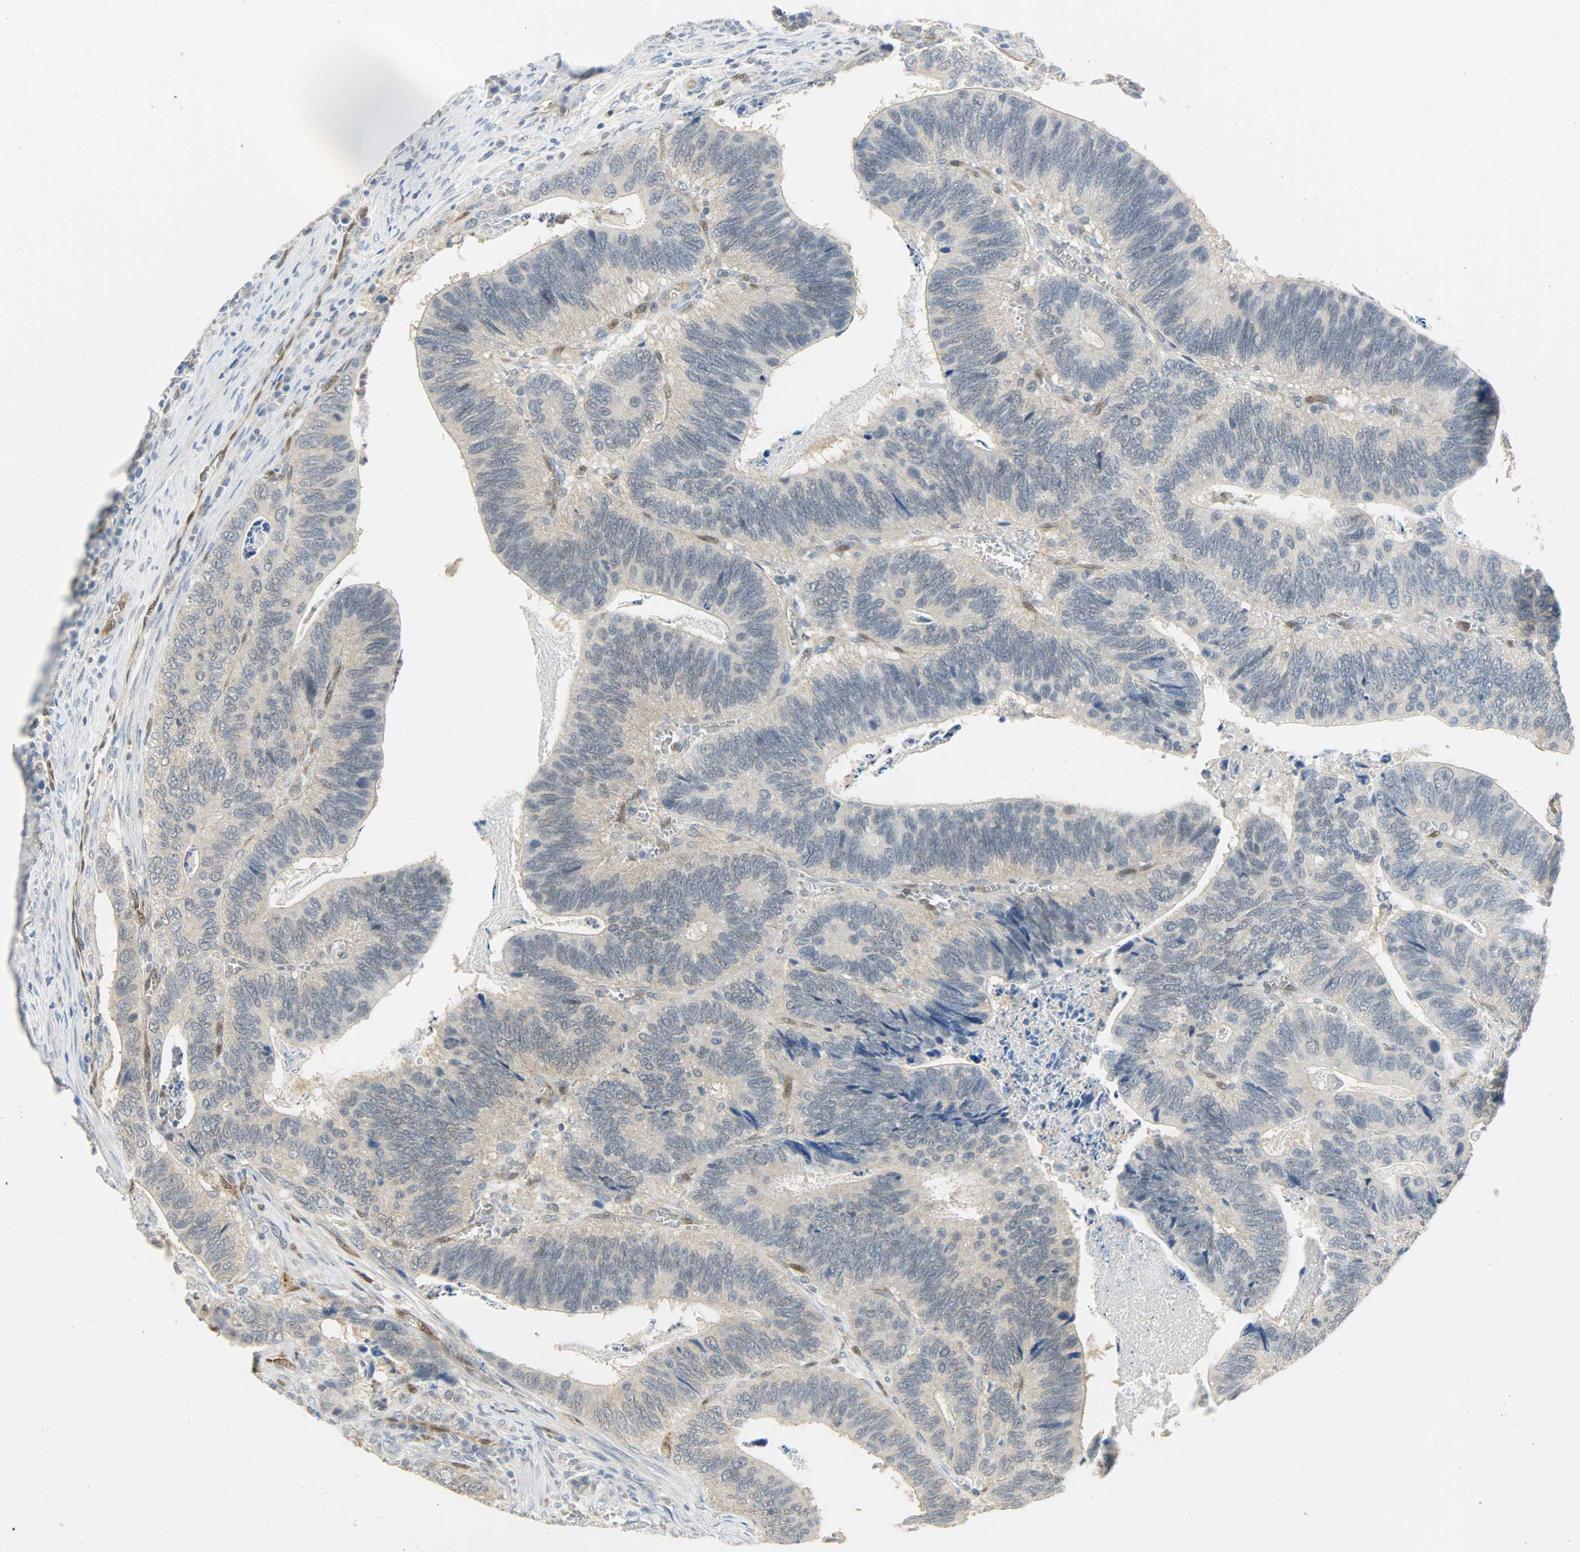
{"staining": {"intensity": "weak", "quantity": "25%-75%", "location": "cytoplasmic/membranous"}, "tissue": "colorectal cancer", "cell_type": "Tumor cells", "image_type": "cancer", "snomed": [{"axis": "morphology", "description": "Adenocarcinoma, NOS"}, {"axis": "topography", "description": "Colon"}], "caption": "Human colorectal adenocarcinoma stained with a brown dye shows weak cytoplasmic/membranous positive staining in about 25%-75% of tumor cells.", "gene": "FKBP1A", "patient": {"sex": "male", "age": 72}}